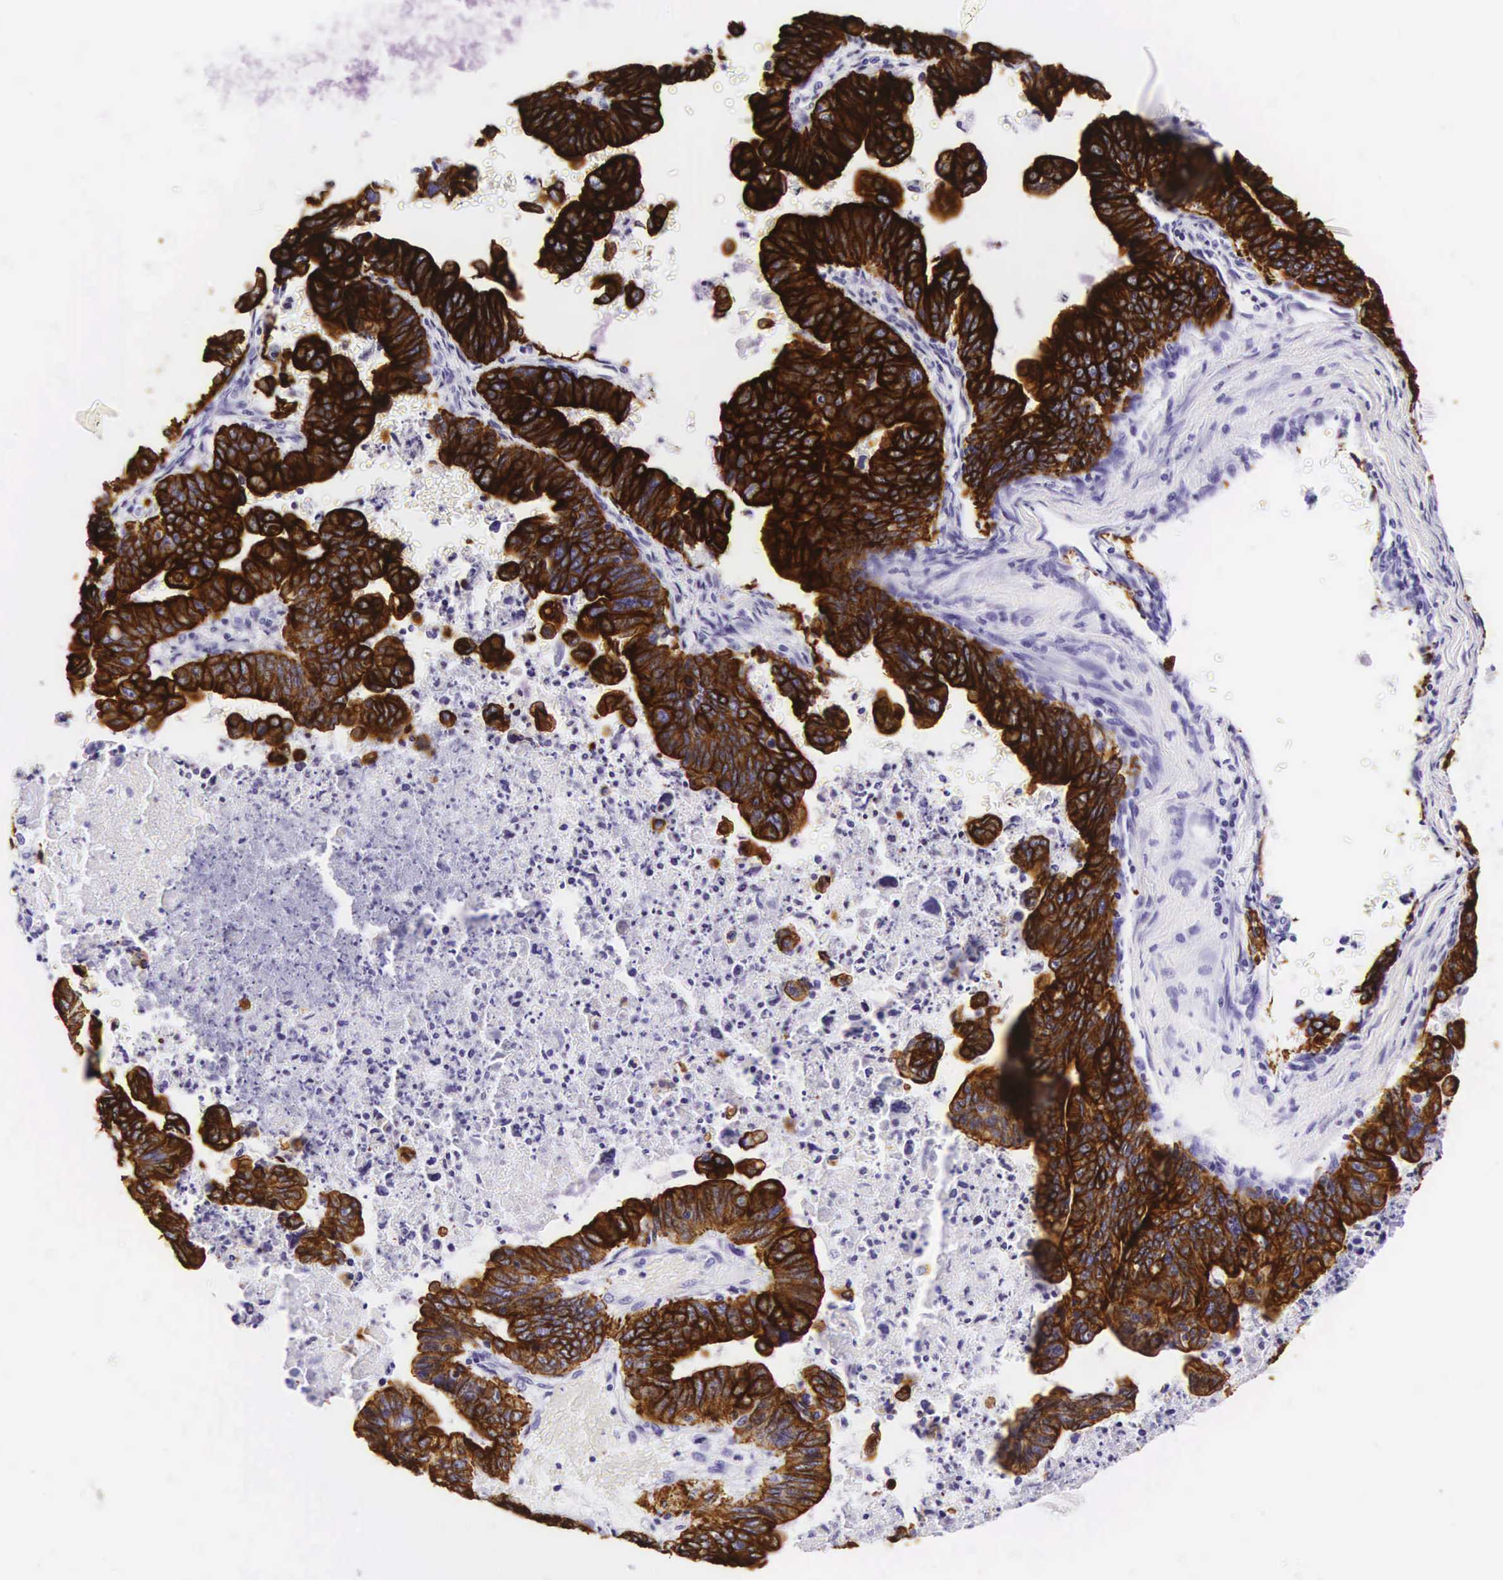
{"staining": {"intensity": "strong", "quantity": ">75%", "location": "cytoplasmic/membranous"}, "tissue": "stomach cancer", "cell_type": "Tumor cells", "image_type": "cancer", "snomed": [{"axis": "morphology", "description": "Adenocarcinoma, NOS"}, {"axis": "topography", "description": "Stomach, upper"}], "caption": "Approximately >75% of tumor cells in human stomach cancer (adenocarcinoma) exhibit strong cytoplasmic/membranous protein staining as visualized by brown immunohistochemical staining.", "gene": "KRT18", "patient": {"sex": "female", "age": 50}}